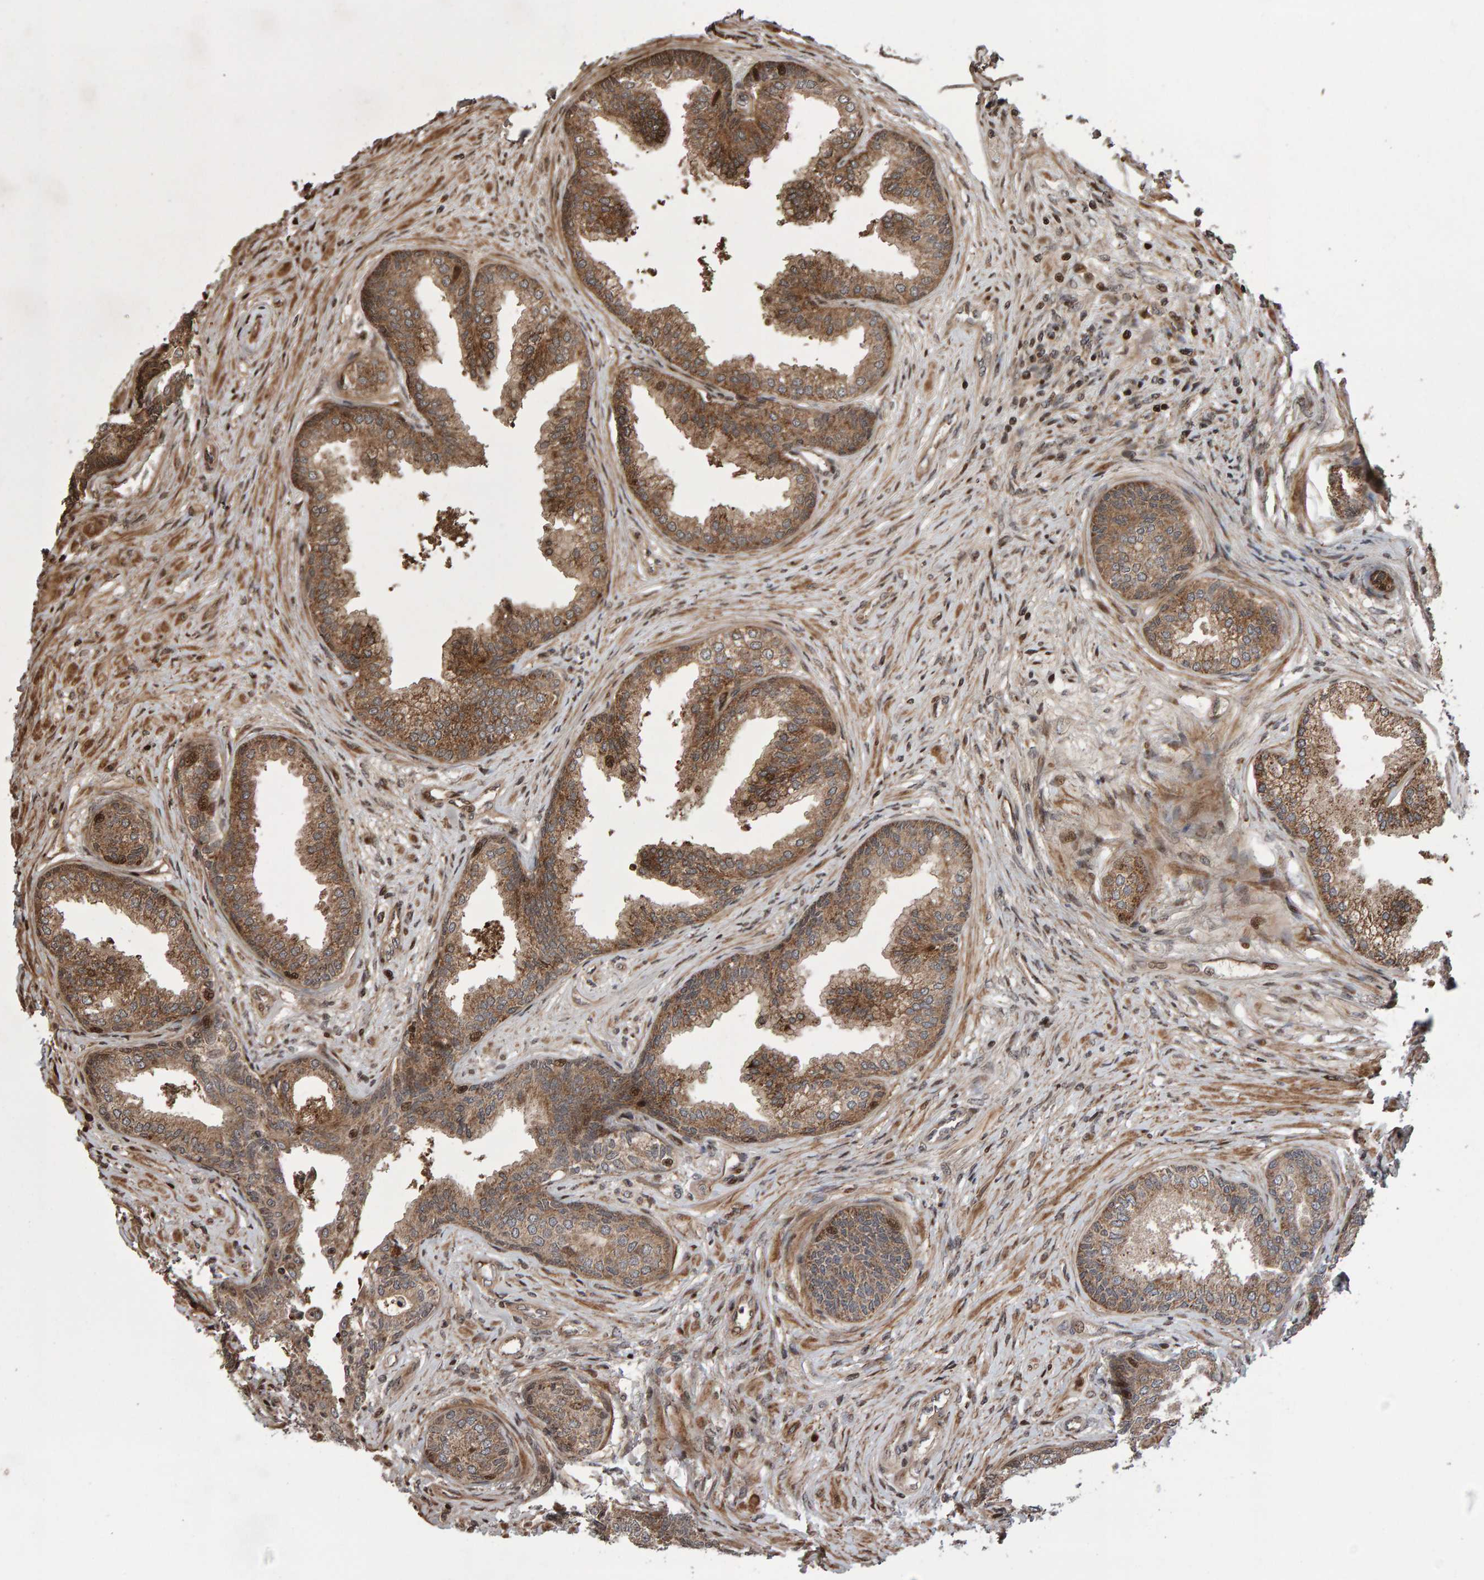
{"staining": {"intensity": "moderate", "quantity": ">75%", "location": "cytoplasmic/membranous"}, "tissue": "prostate", "cell_type": "Glandular cells", "image_type": "normal", "snomed": [{"axis": "morphology", "description": "Normal tissue, NOS"}, {"axis": "topography", "description": "Prostate"}], "caption": "Protein analysis of normal prostate exhibits moderate cytoplasmic/membranous staining in about >75% of glandular cells. (brown staining indicates protein expression, while blue staining denotes nuclei).", "gene": "PECR", "patient": {"sex": "male", "age": 76}}